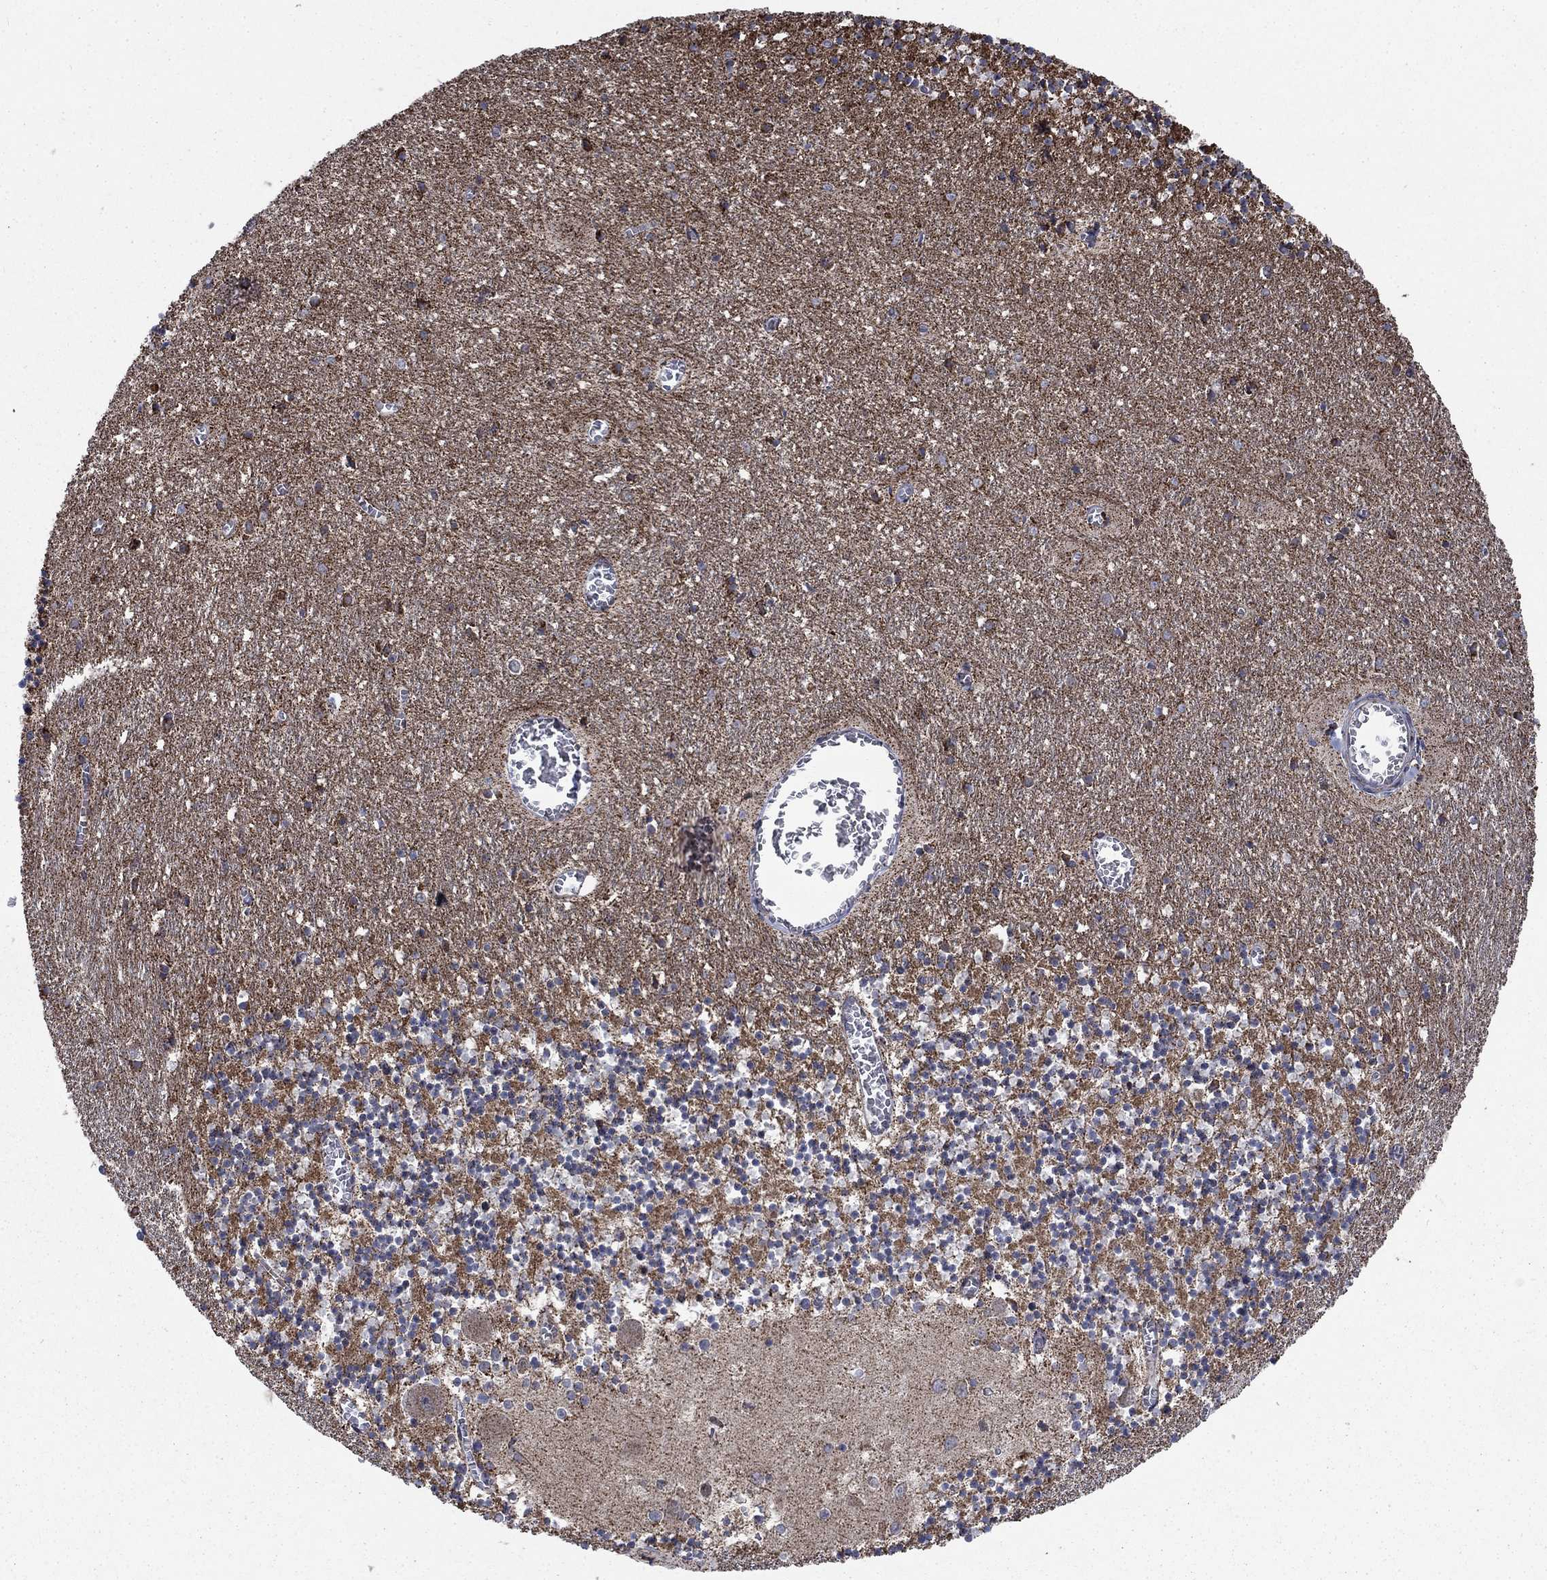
{"staining": {"intensity": "negative", "quantity": "none", "location": "none"}, "tissue": "cerebellum", "cell_type": "Cells in granular layer", "image_type": "normal", "snomed": [{"axis": "morphology", "description": "Normal tissue, NOS"}, {"axis": "topography", "description": "Cerebellum"}], "caption": "IHC micrograph of normal cerebellum: cerebellum stained with DAB (3,3'-diaminobenzidine) demonstrates no significant protein expression in cells in granular layer. (Brightfield microscopy of DAB (3,3'-diaminobenzidine) immunohistochemistry at high magnification).", "gene": "MOAP1", "patient": {"sex": "female", "age": 64}}